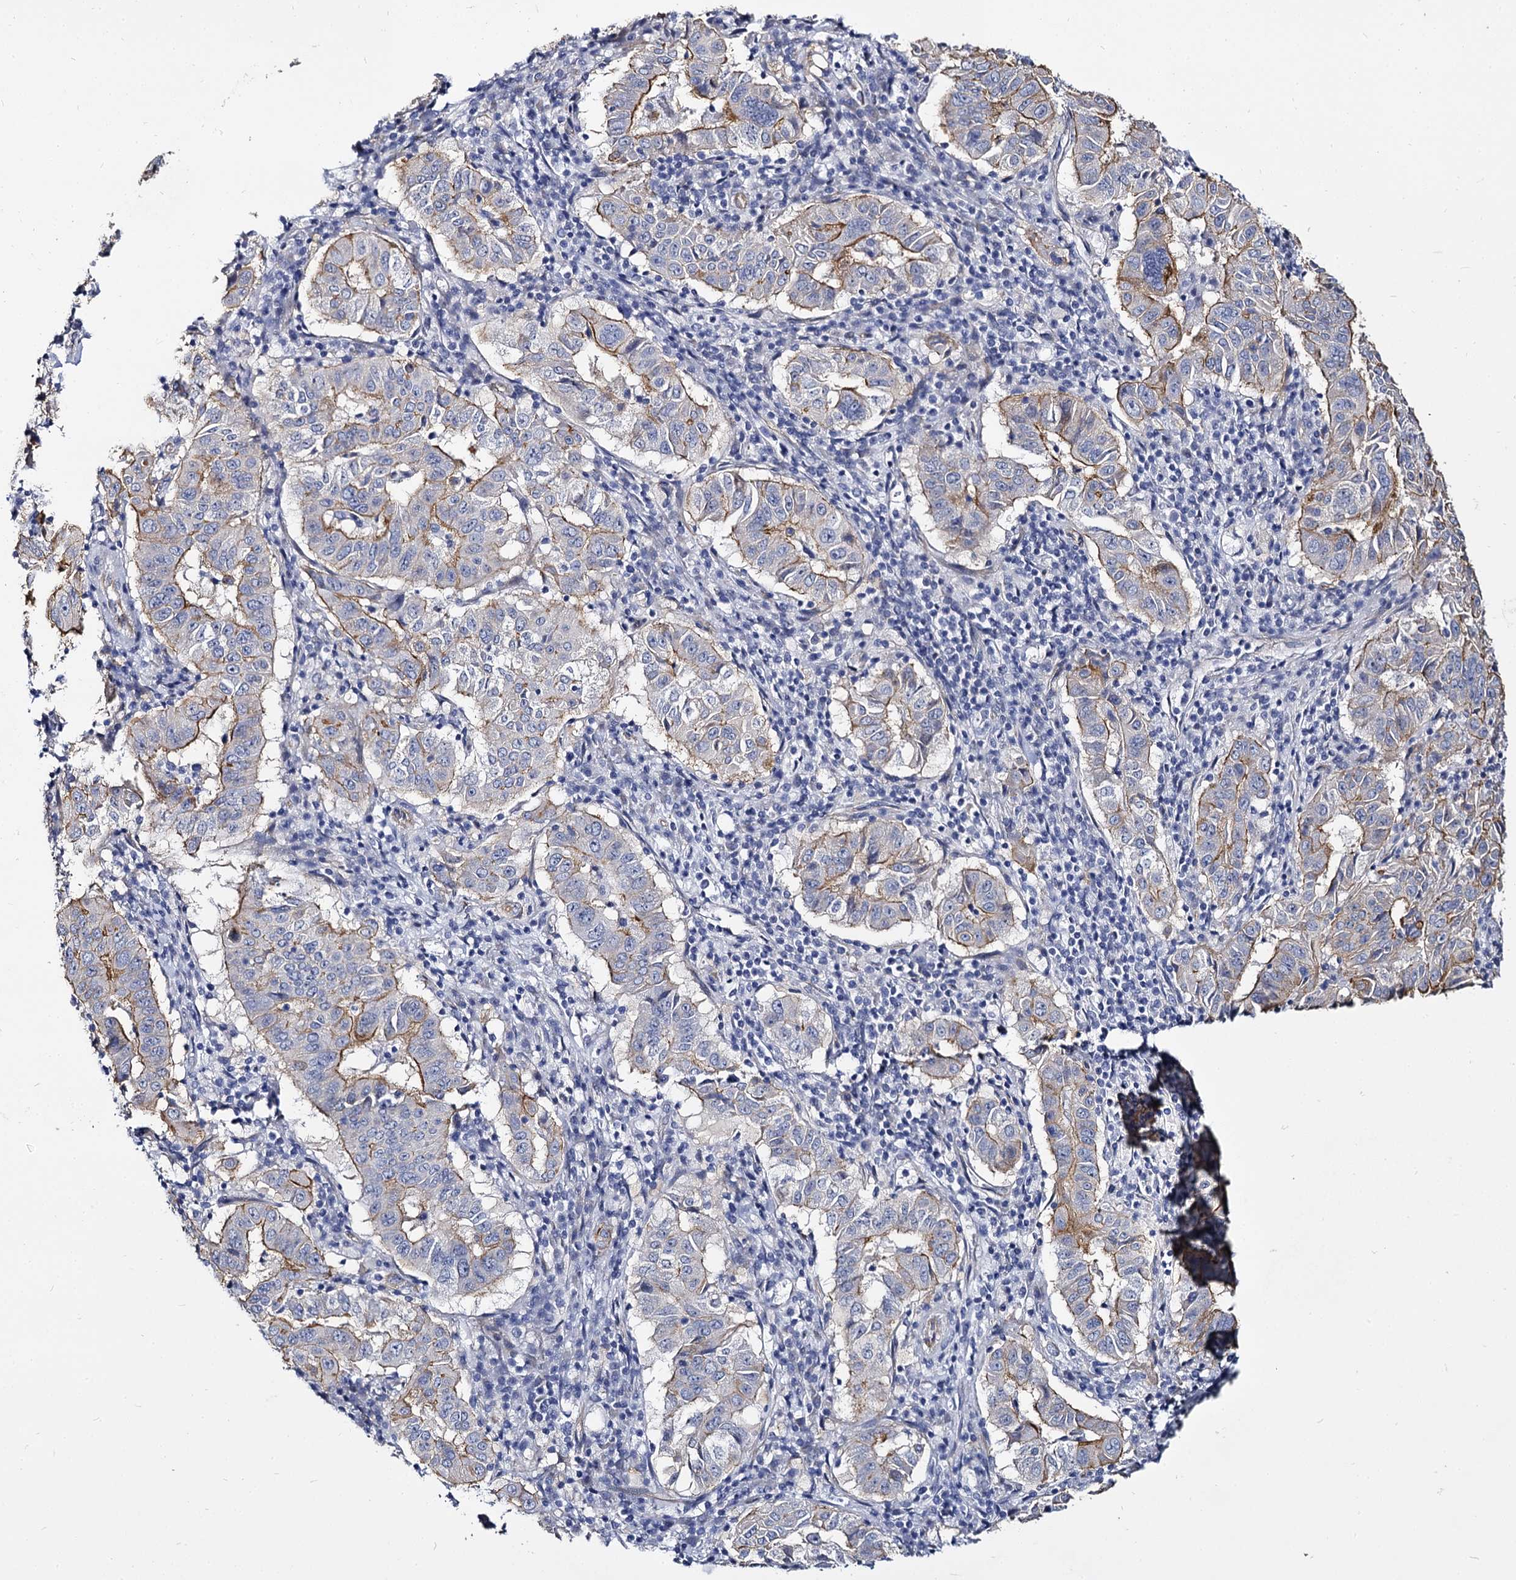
{"staining": {"intensity": "moderate", "quantity": "25%-75%", "location": "cytoplasmic/membranous"}, "tissue": "pancreatic cancer", "cell_type": "Tumor cells", "image_type": "cancer", "snomed": [{"axis": "morphology", "description": "Adenocarcinoma, NOS"}, {"axis": "topography", "description": "Pancreas"}], "caption": "Pancreatic adenocarcinoma stained with IHC exhibits moderate cytoplasmic/membranous expression in about 25%-75% of tumor cells.", "gene": "CBFB", "patient": {"sex": "male", "age": 63}}